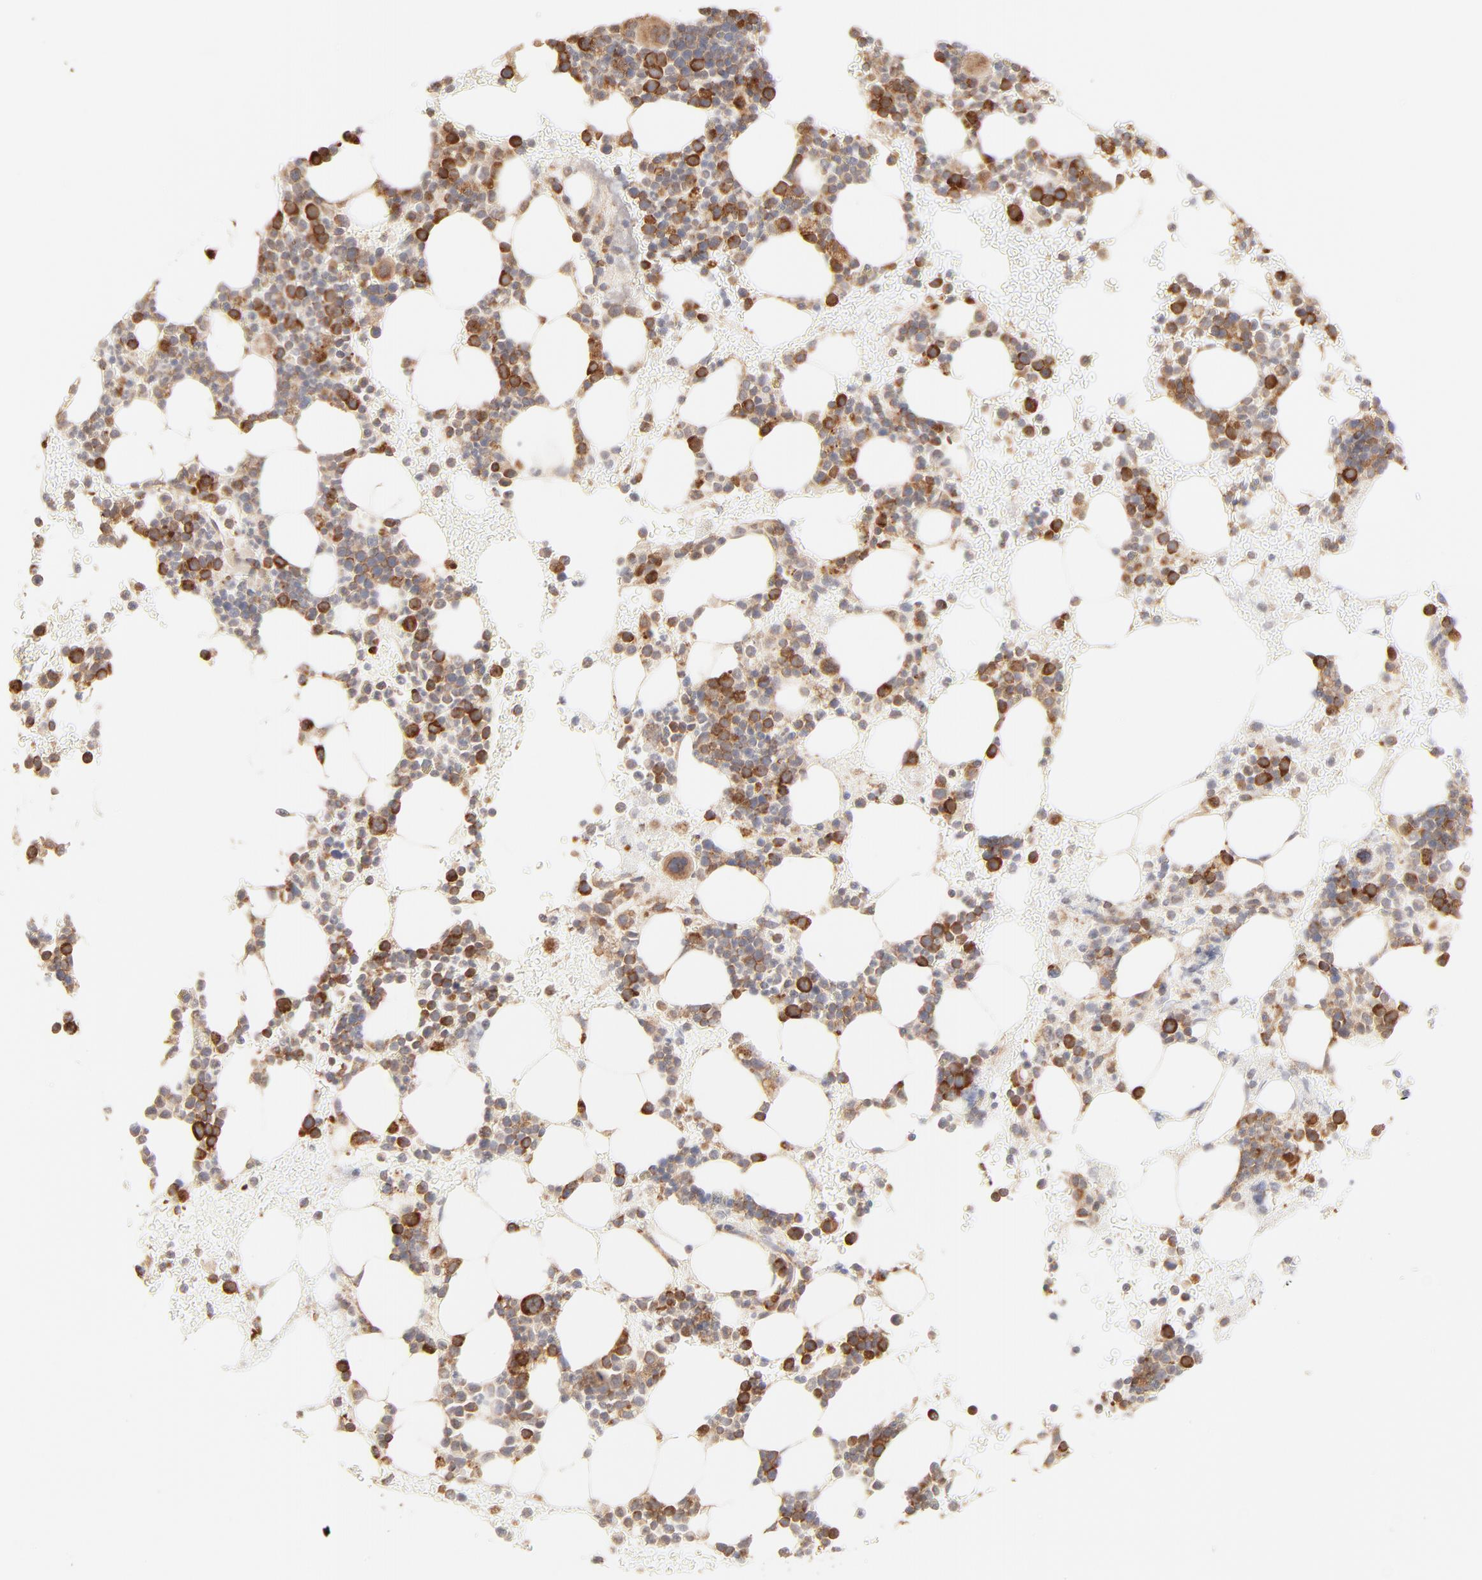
{"staining": {"intensity": "strong", "quantity": "25%-75%", "location": "cytoplasmic/membranous"}, "tissue": "bone marrow", "cell_type": "Hematopoietic cells", "image_type": "normal", "snomed": [{"axis": "morphology", "description": "Normal tissue, NOS"}, {"axis": "topography", "description": "Bone marrow"}], "caption": "Unremarkable bone marrow shows strong cytoplasmic/membranous staining in about 25%-75% of hematopoietic cells, visualized by immunohistochemistry.", "gene": "RPS20", "patient": {"sex": "male", "age": 17}}